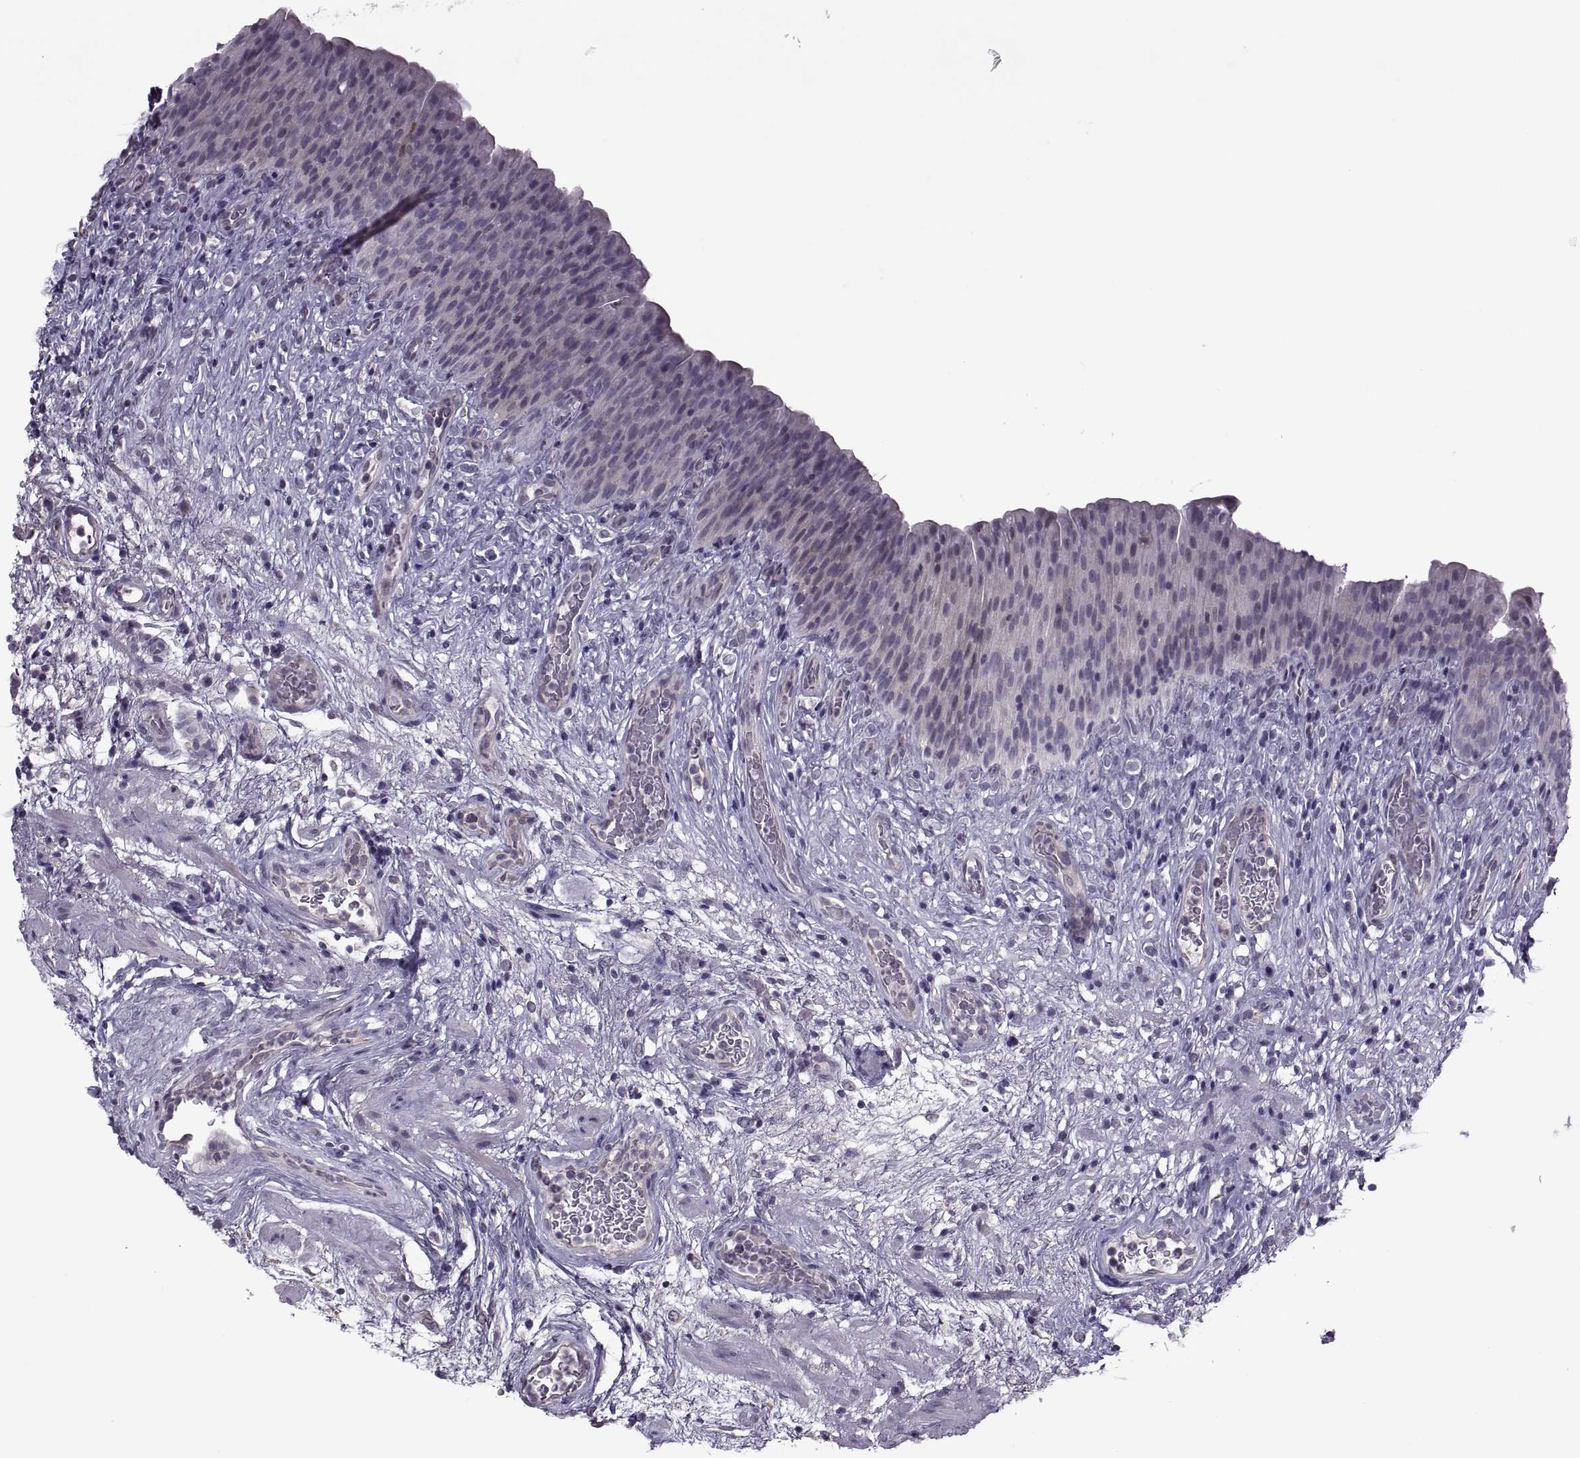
{"staining": {"intensity": "negative", "quantity": "none", "location": "none"}, "tissue": "urinary bladder", "cell_type": "Urothelial cells", "image_type": "normal", "snomed": [{"axis": "morphology", "description": "Normal tissue, NOS"}, {"axis": "topography", "description": "Urinary bladder"}], "caption": "IHC of normal human urinary bladder demonstrates no positivity in urothelial cells. (DAB immunohistochemistry (IHC) visualized using brightfield microscopy, high magnification).", "gene": "ODF3", "patient": {"sex": "male", "age": 76}}